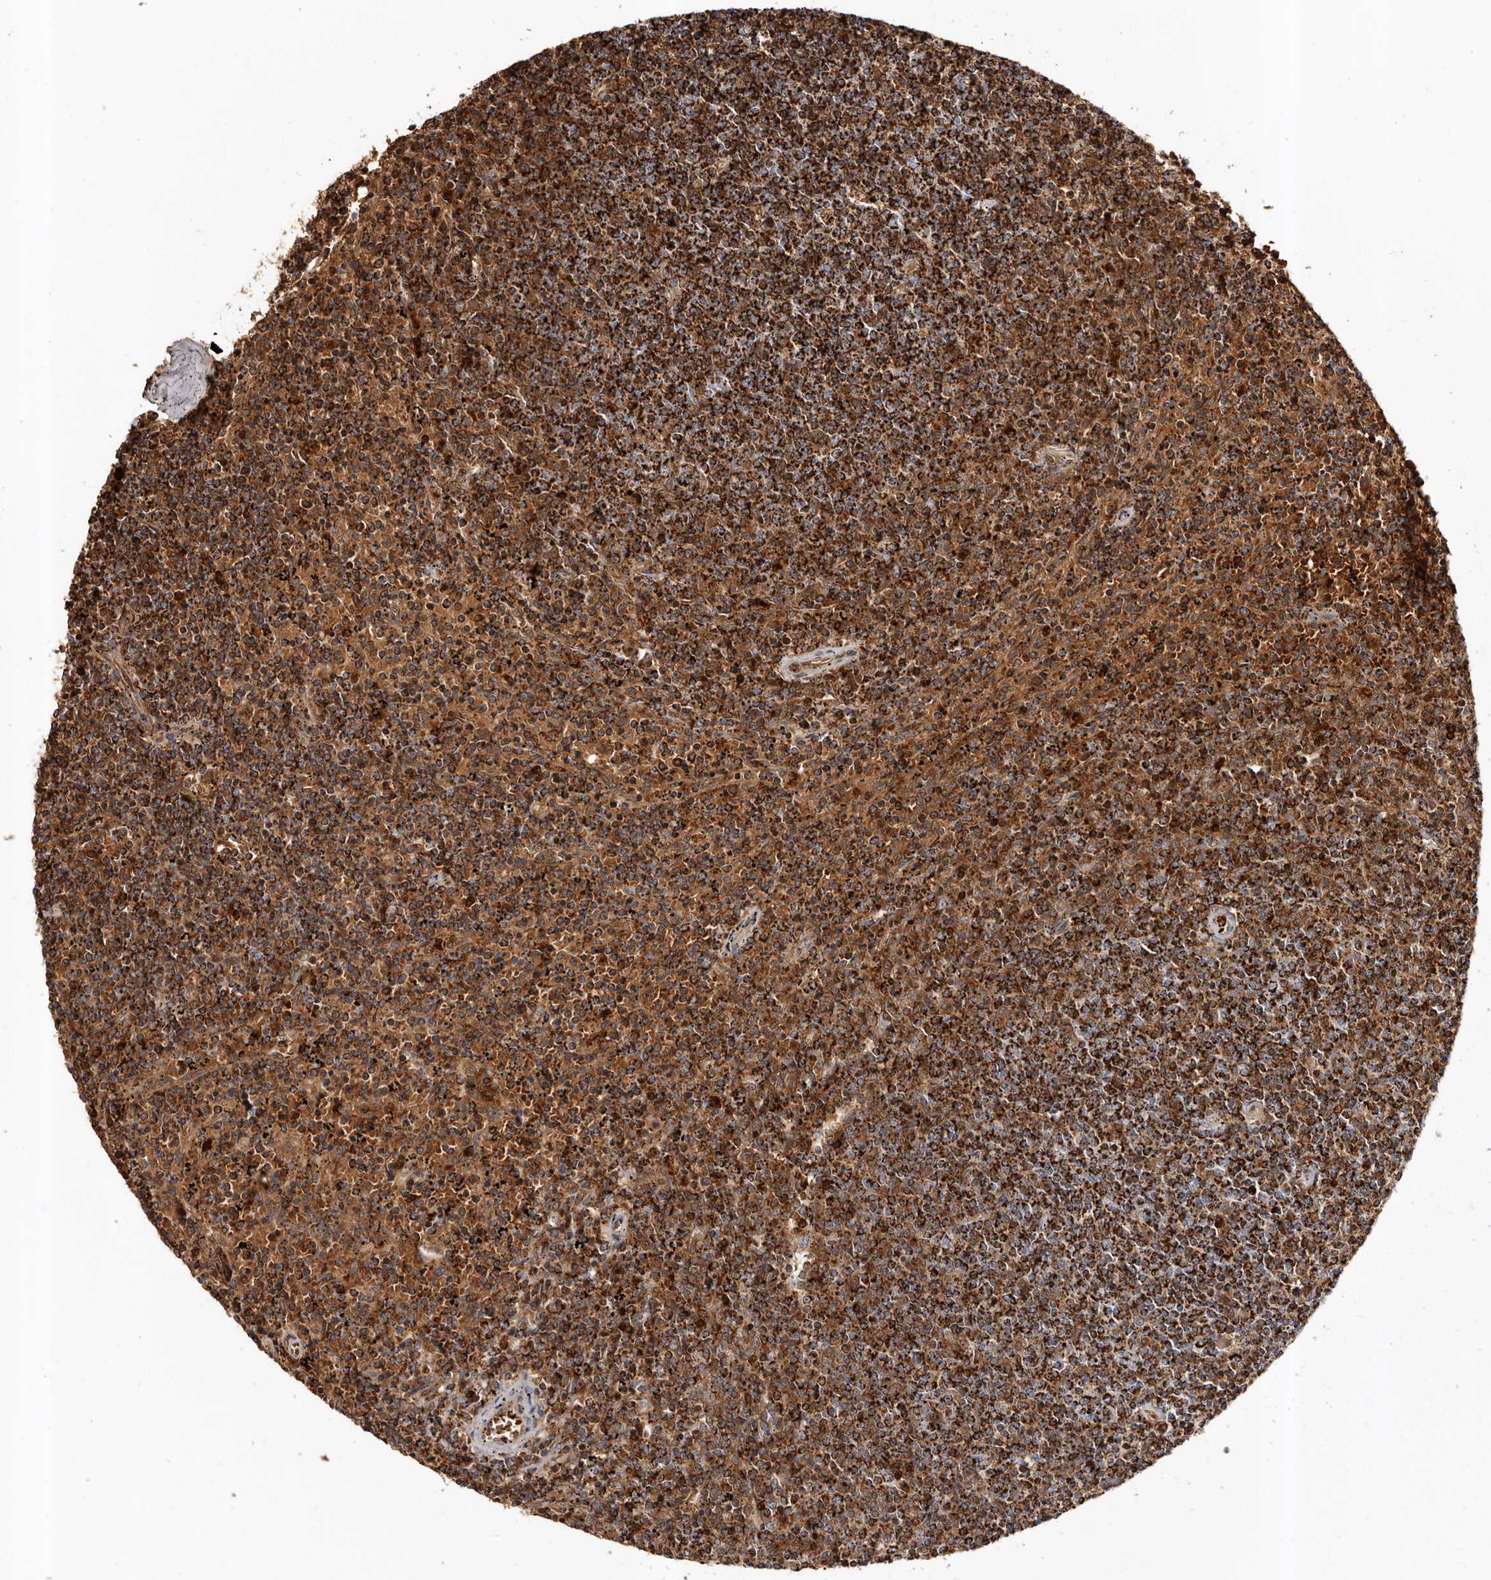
{"staining": {"intensity": "strong", "quantity": ">75%", "location": "cytoplasmic/membranous"}, "tissue": "lymphoma", "cell_type": "Tumor cells", "image_type": "cancer", "snomed": [{"axis": "morphology", "description": "Malignant lymphoma, non-Hodgkin's type, Low grade"}, {"axis": "topography", "description": "Spleen"}], "caption": "Low-grade malignant lymphoma, non-Hodgkin's type stained with IHC demonstrates strong cytoplasmic/membranous staining in approximately >75% of tumor cells.", "gene": "BAX", "patient": {"sex": "female", "age": 50}}